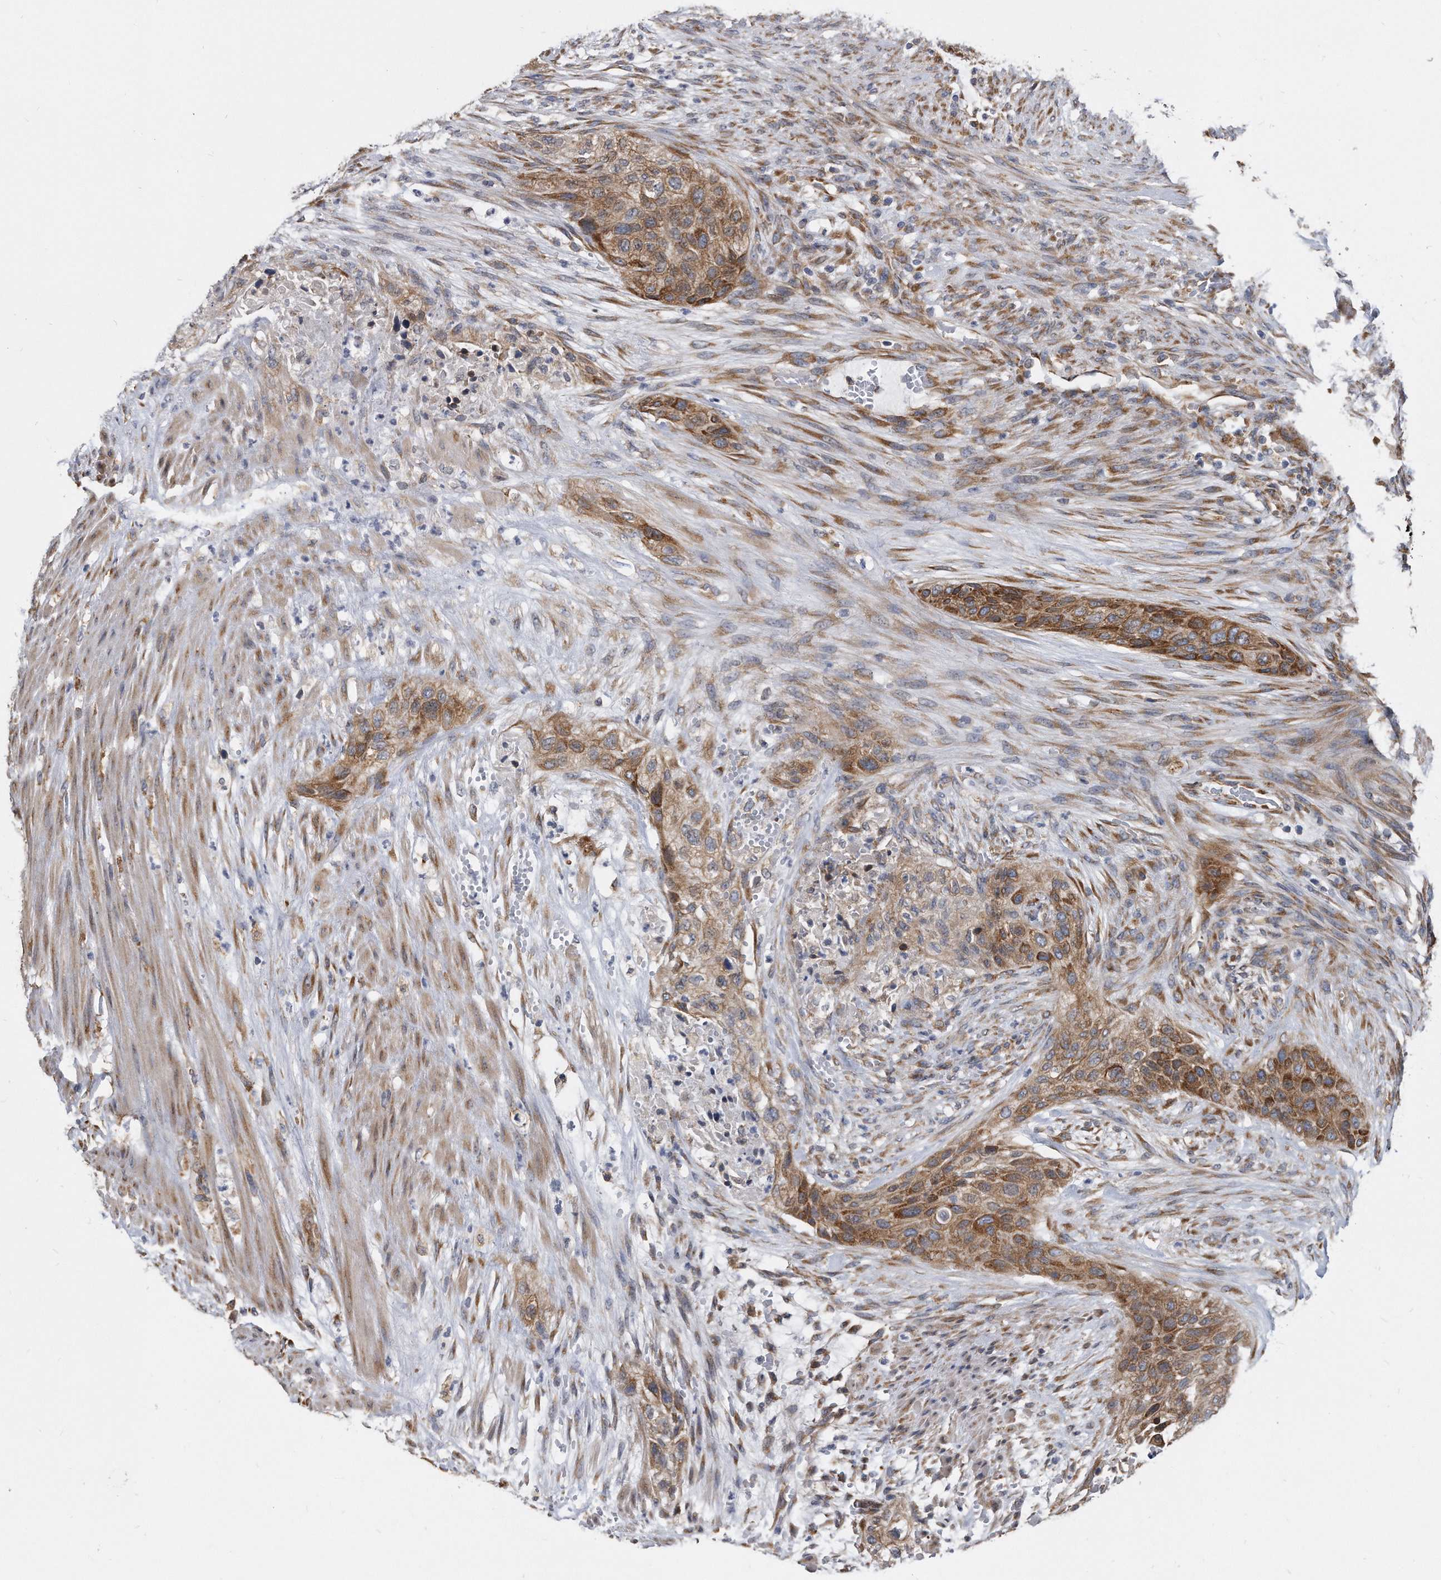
{"staining": {"intensity": "moderate", "quantity": ">75%", "location": "cytoplasmic/membranous"}, "tissue": "urothelial cancer", "cell_type": "Tumor cells", "image_type": "cancer", "snomed": [{"axis": "morphology", "description": "Urothelial carcinoma, High grade"}, {"axis": "topography", "description": "Urinary bladder"}], "caption": "Urothelial cancer was stained to show a protein in brown. There is medium levels of moderate cytoplasmic/membranous staining in about >75% of tumor cells. Using DAB (3,3'-diaminobenzidine) (brown) and hematoxylin (blue) stains, captured at high magnification using brightfield microscopy.", "gene": "CCDC47", "patient": {"sex": "male", "age": 35}}